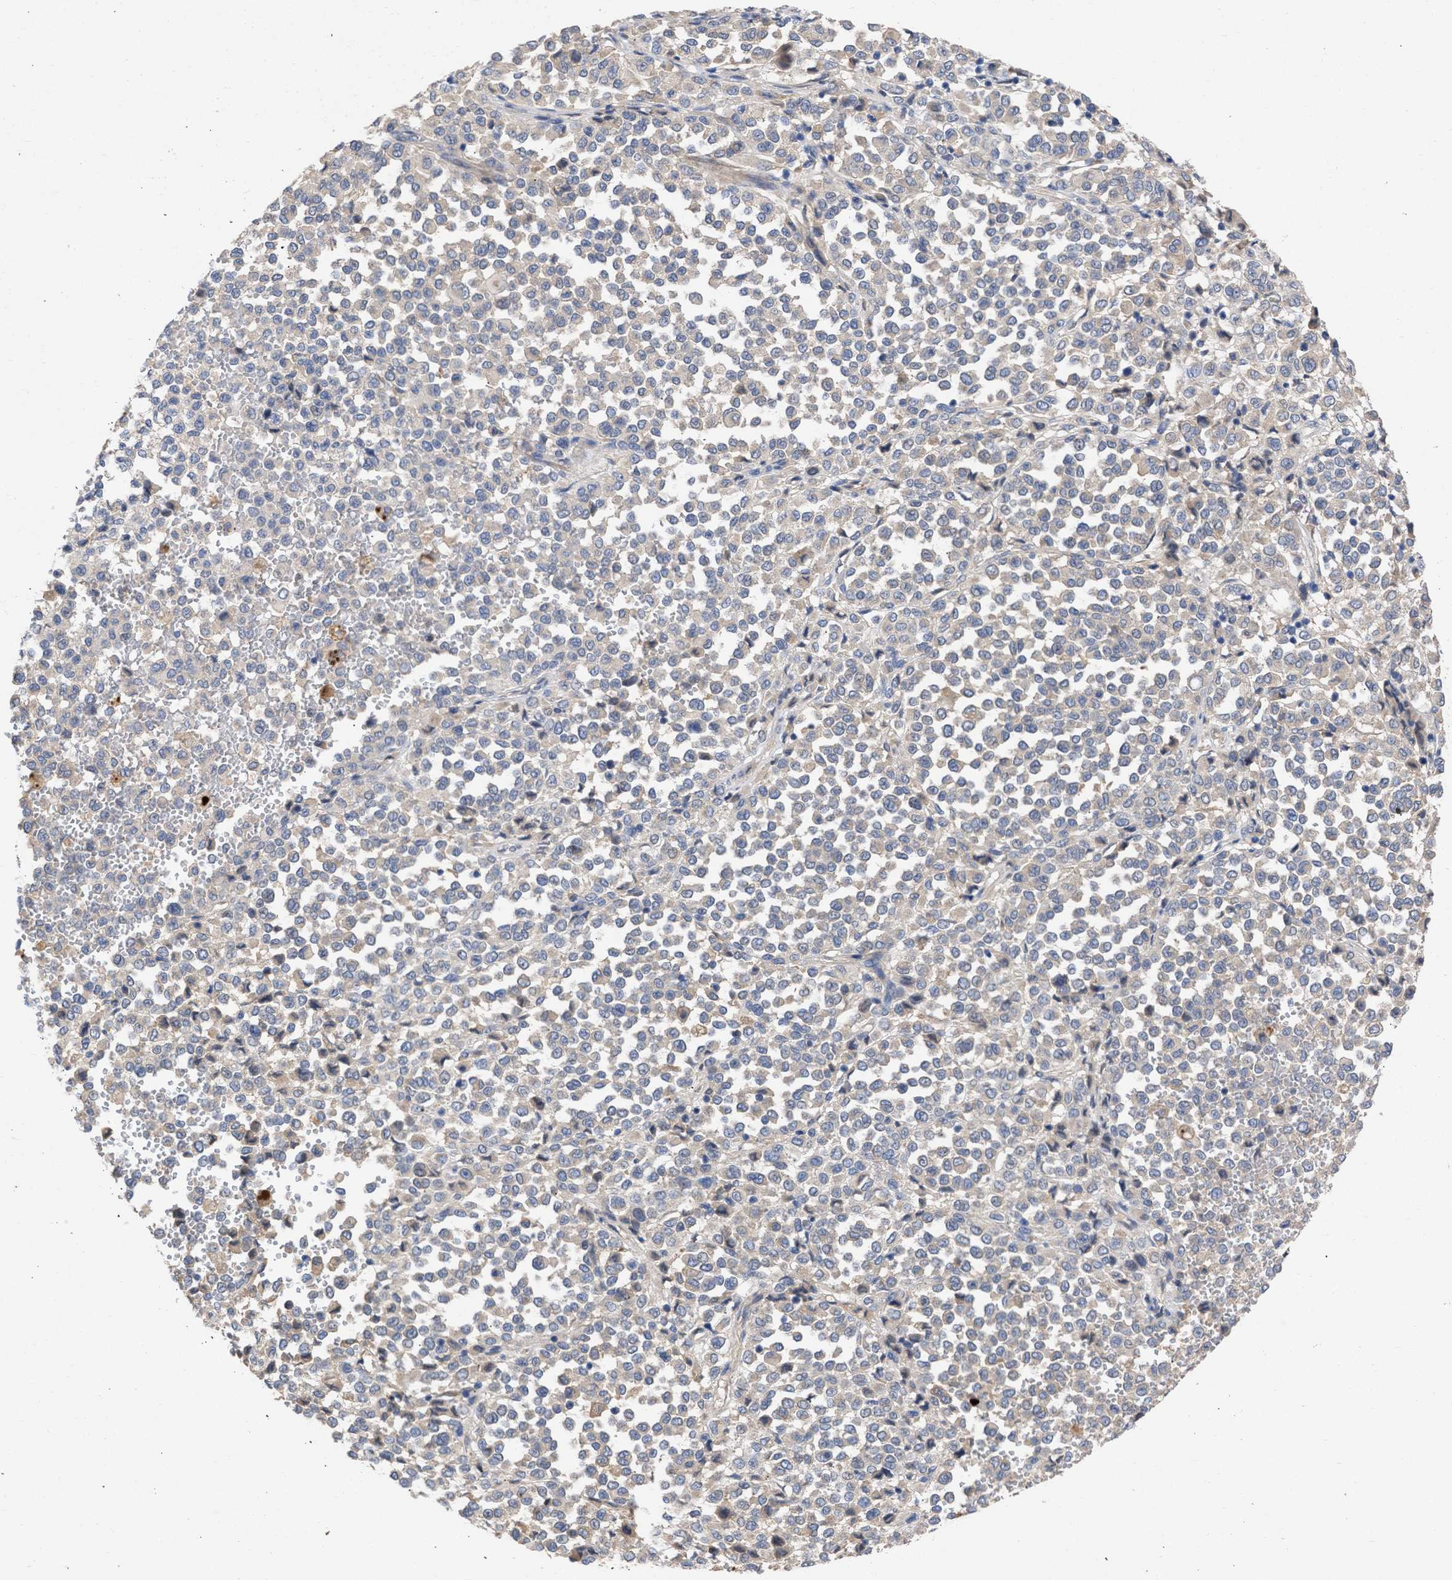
{"staining": {"intensity": "negative", "quantity": "none", "location": "none"}, "tissue": "melanoma", "cell_type": "Tumor cells", "image_type": "cancer", "snomed": [{"axis": "morphology", "description": "Malignant melanoma, Metastatic site"}, {"axis": "topography", "description": "Pancreas"}], "caption": "High magnification brightfield microscopy of malignant melanoma (metastatic site) stained with DAB (brown) and counterstained with hematoxylin (blue): tumor cells show no significant expression.", "gene": "ARHGEF4", "patient": {"sex": "female", "age": 30}}